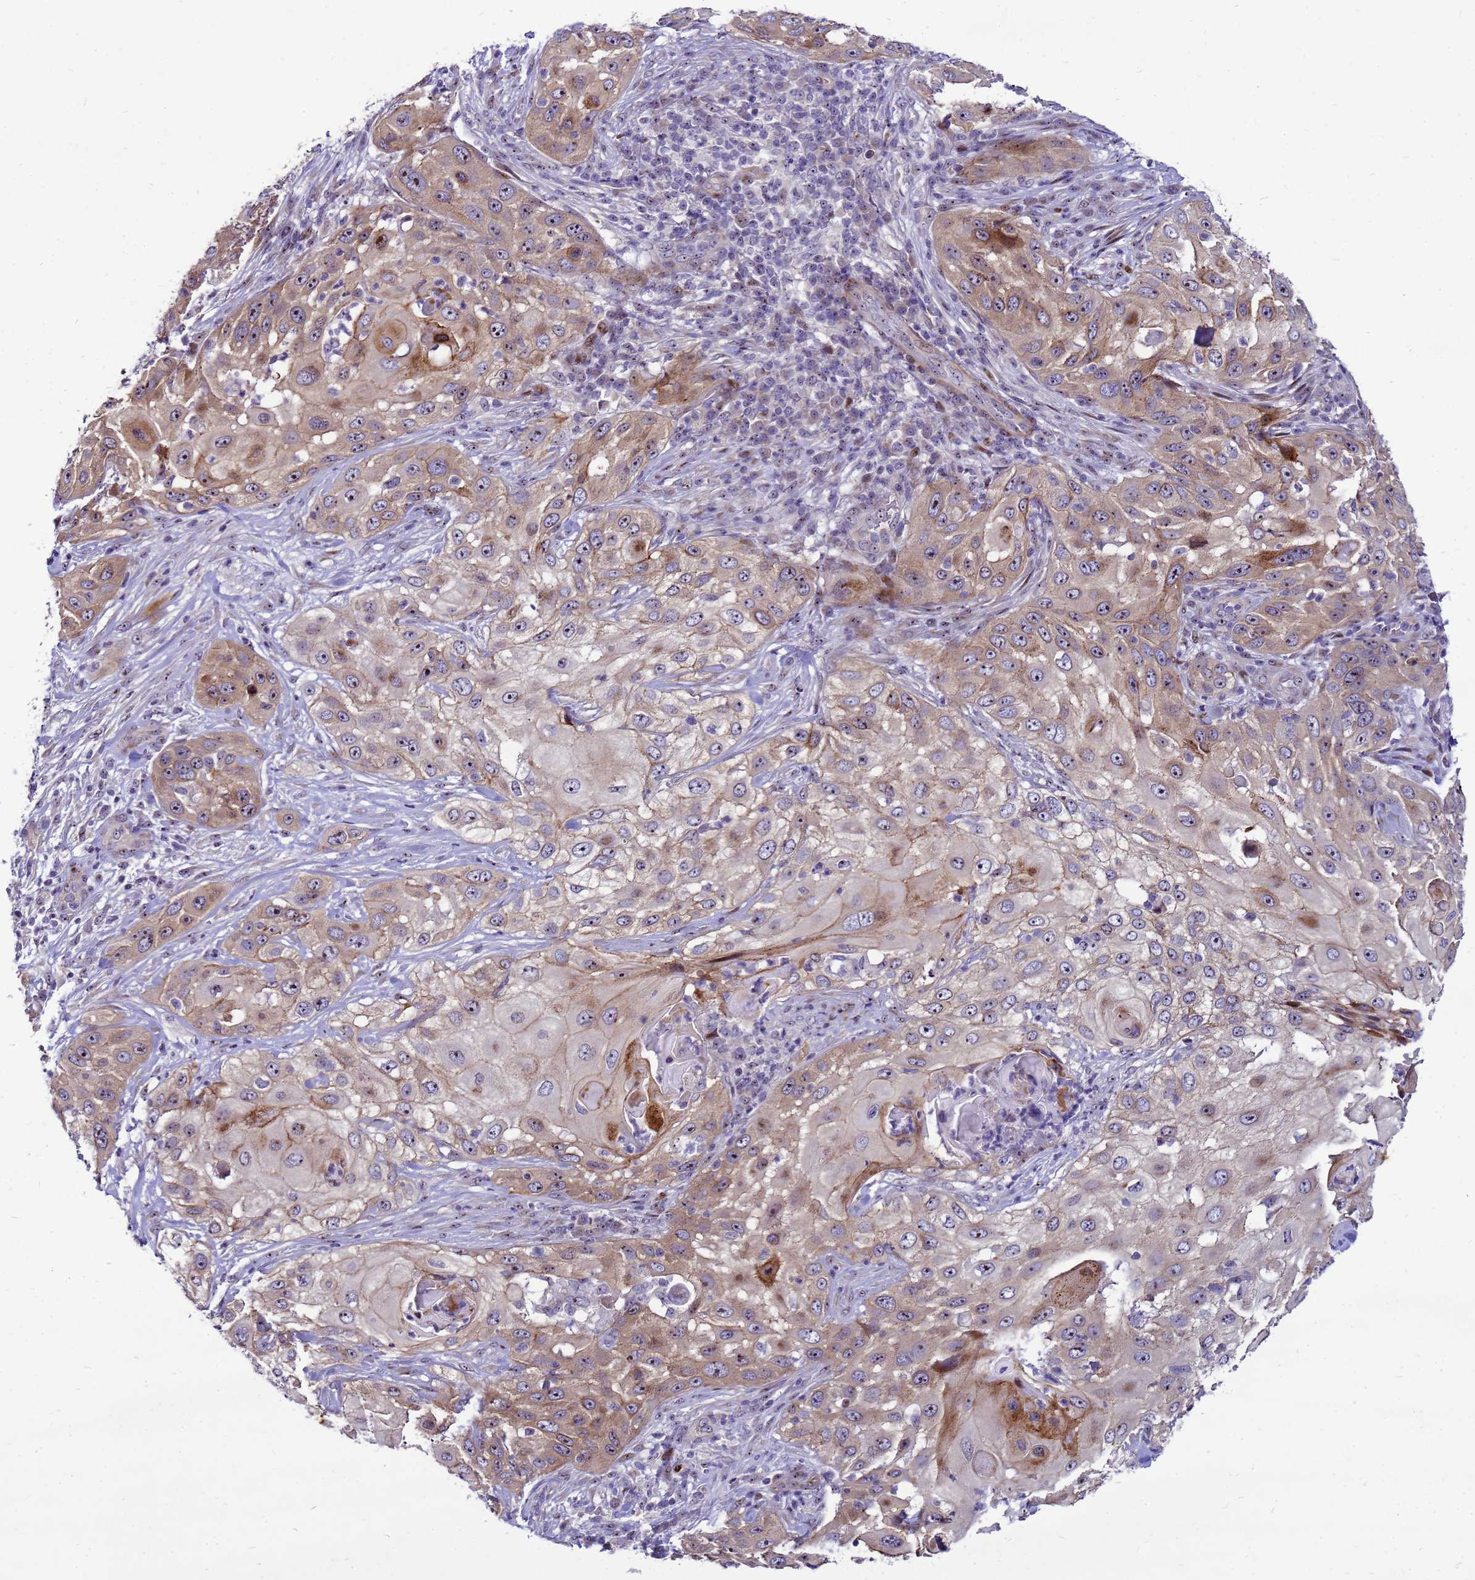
{"staining": {"intensity": "moderate", "quantity": "<25%", "location": "cytoplasmic/membranous"}, "tissue": "skin cancer", "cell_type": "Tumor cells", "image_type": "cancer", "snomed": [{"axis": "morphology", "description": "Squamous cell carcinoma, NOS"}, {"axis": "topography", "description": "Skin"}], "caption": "A brown stain labels moderate cytoplasmic/membranous positivity of a protein in human skin cancer (squamous cell carcinoma) tumor cells.", "gene": "RSPO1", "patient": {"sex": "female", "age": 44}}